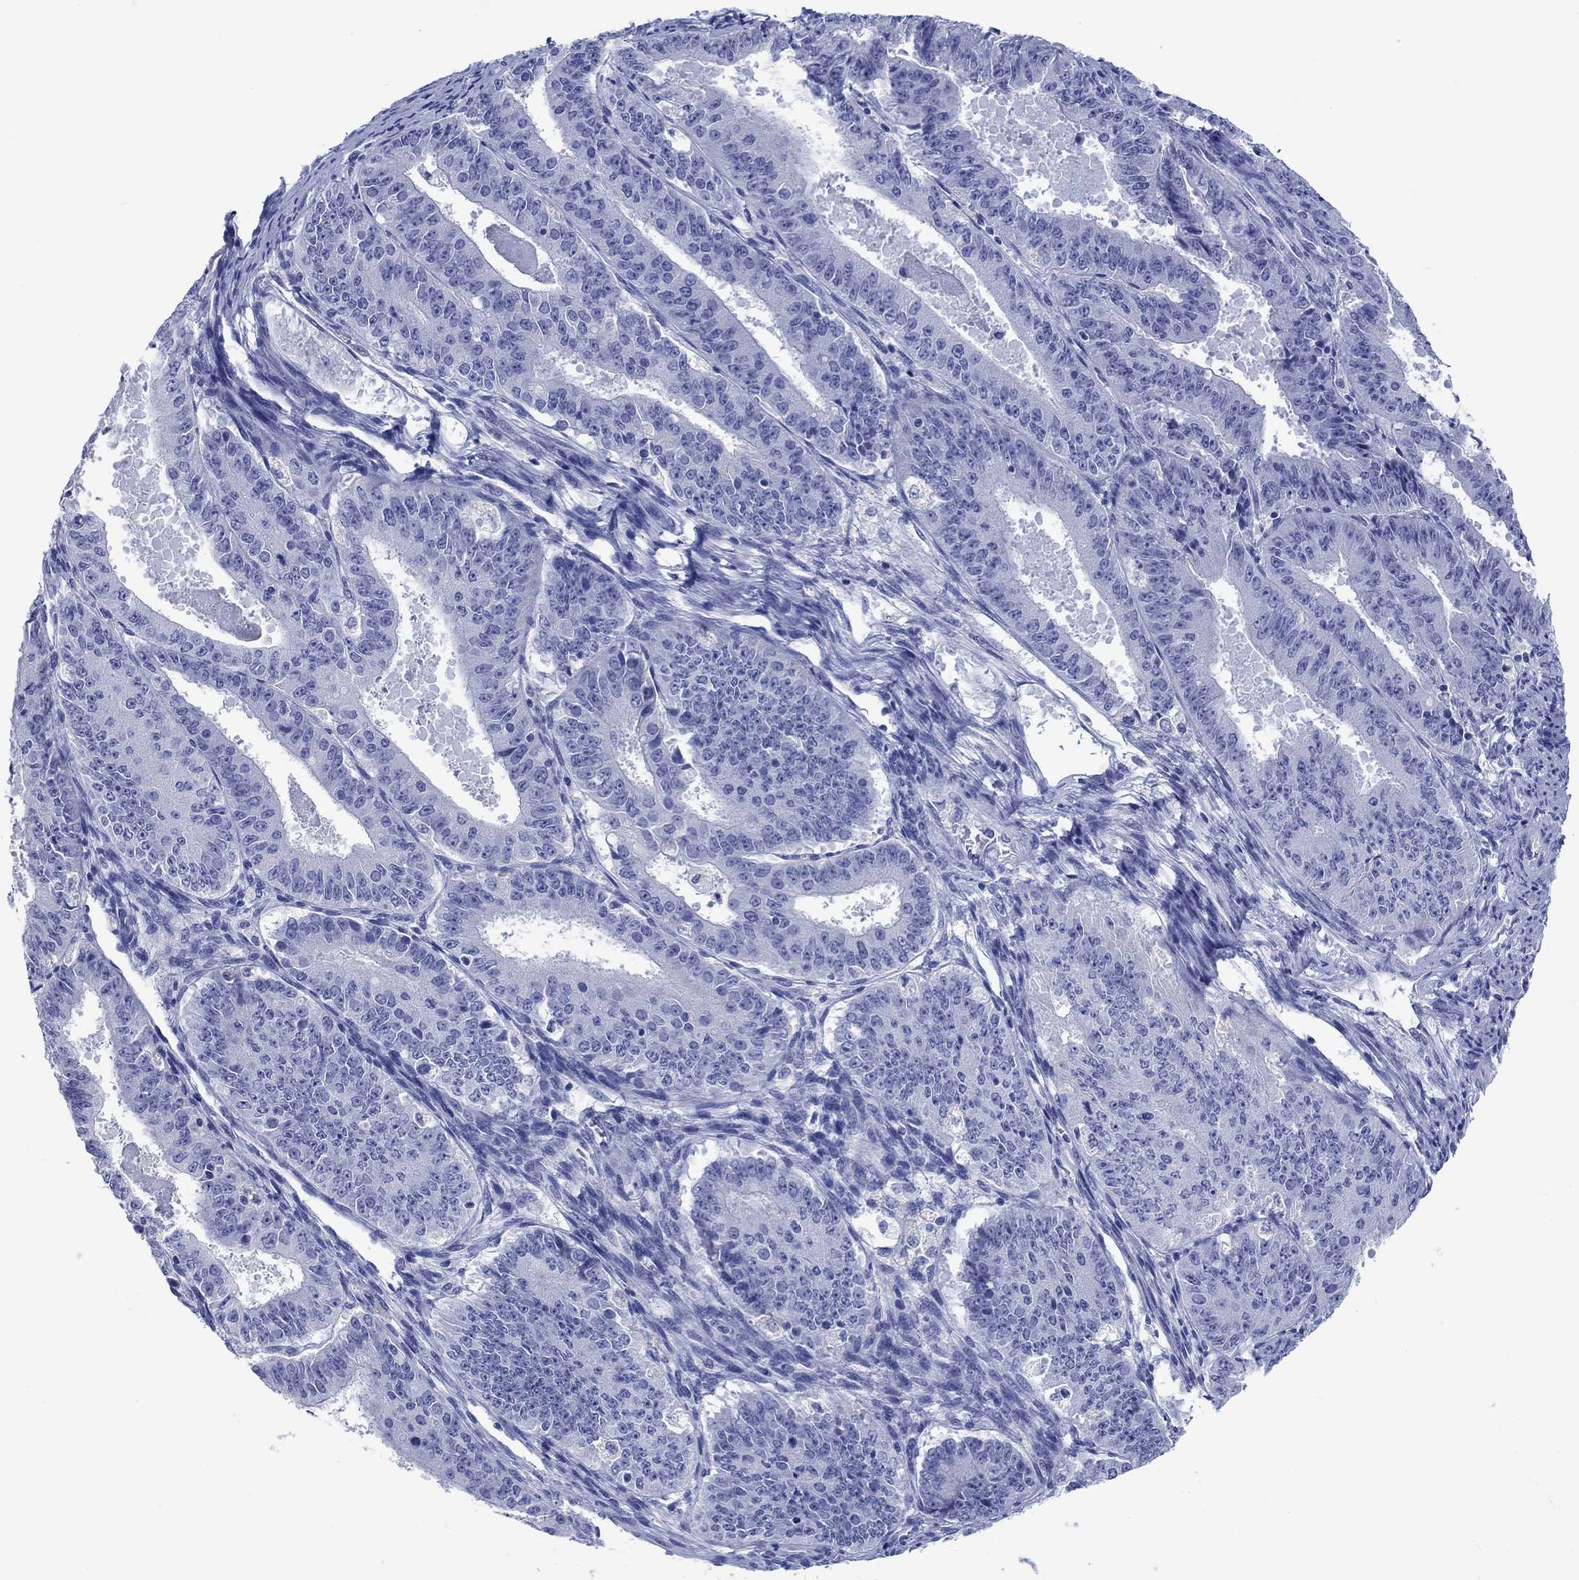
{"staining": {"intensity": "negative", "quantity": "none", "location": "none"}, "tissue": "ovarian cancer", "cell_type": "Tumor cells", "image_type": "cancer", "snomed": [{"axis": "morphology", "description": "Carcinoma, endometroid"}, {"axis": "topography", "description": "Ovary"}], "caption": "Immunohistochemistry histopathology image of neoplastic tissue: ovarian endometroid carcinoma stained with DAB demonstrates no significant protein expression in tumor cells.", "gene": "CACNG3", "patient": {"sex": "female", "age": 42}}